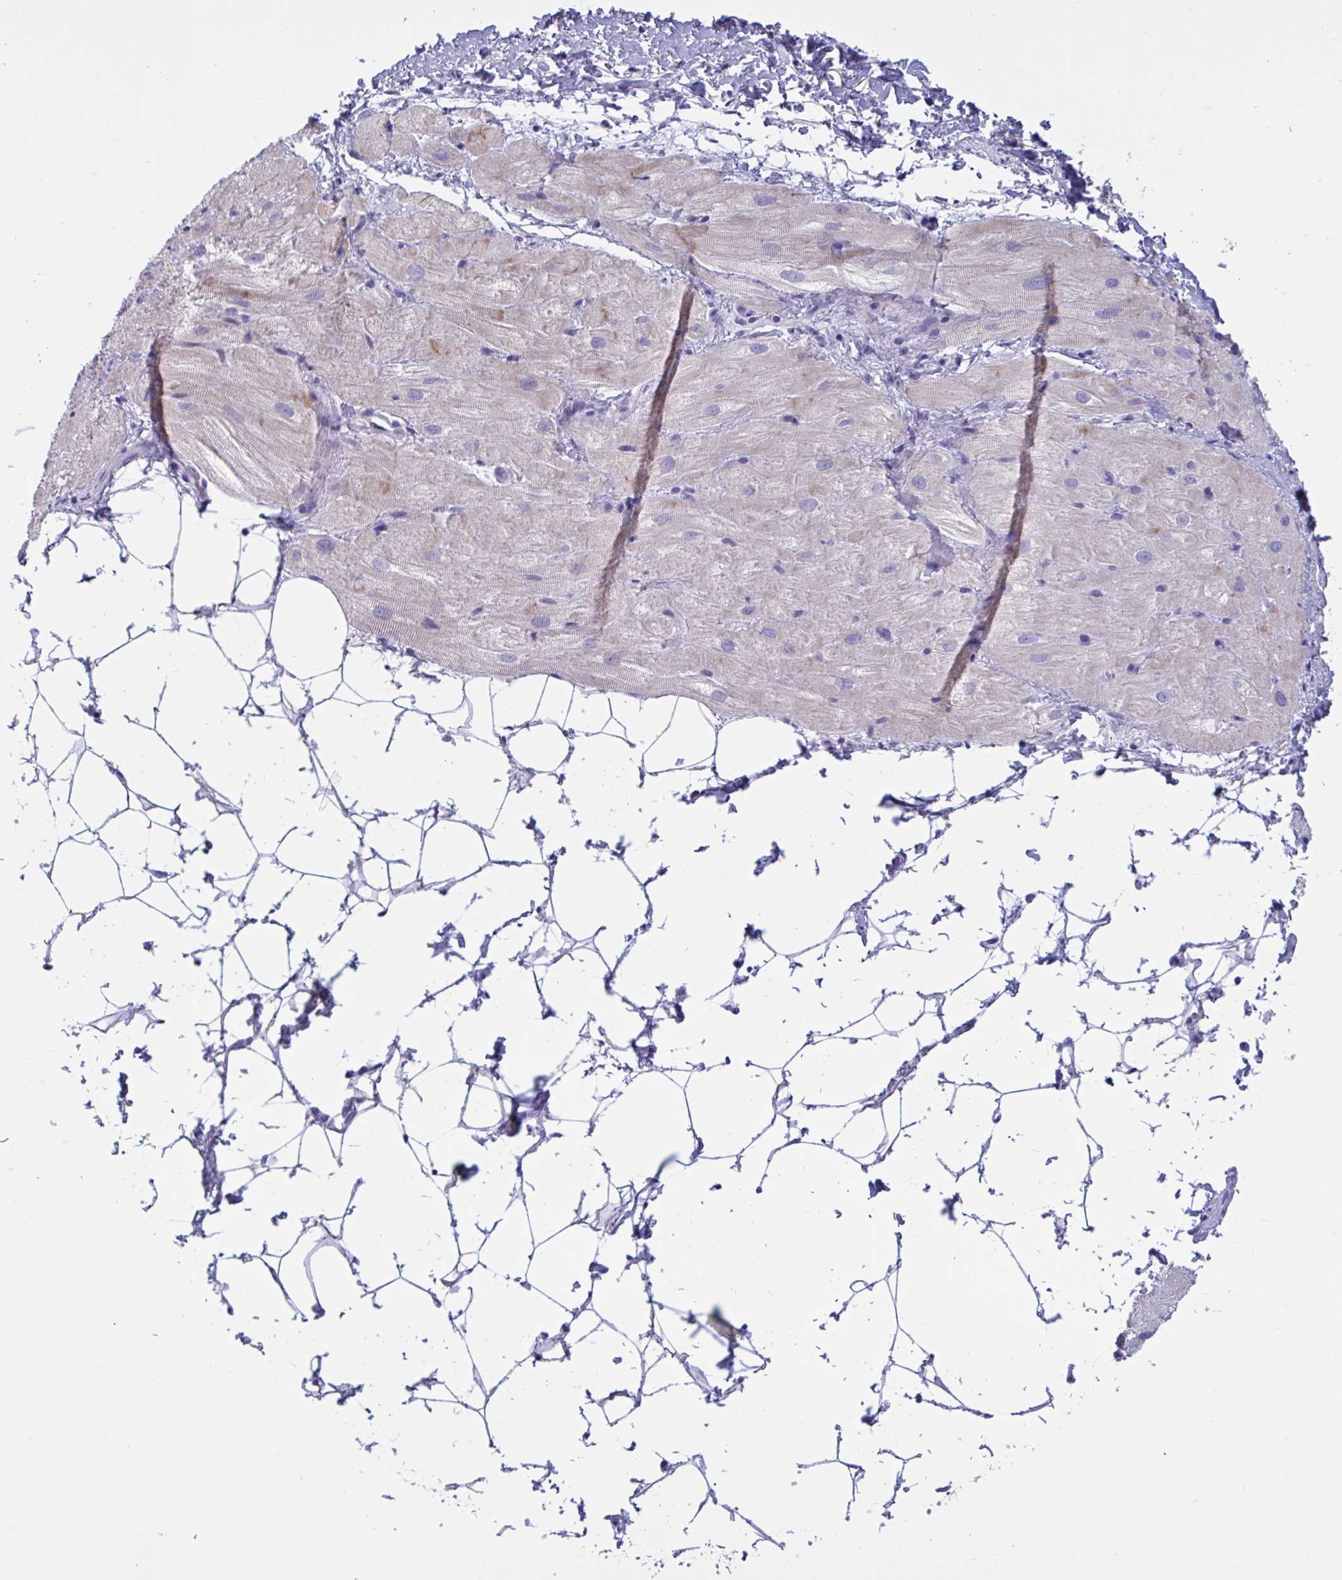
{"staining": {"intensity": "moderate", "quantity": "<25%", "location": "cytoplasmic/membranous"}, "tissue": "heart muscle", "cell_type": "Cardiomyocytes", "image_type": "normal", "snomed": [{"axis": "morphology", "description": "Normal tissue, NOS"}, {"axis": "topography", "description": "Heart"}], "caption": "IHC of unremarkable human heart muscle reveals low levels of moderate cytoplasmic/membranous staining in about <25% of cardiomyocytes.", "gene": "OXLD1", "patient": {"sex": "male", "age": 62}}